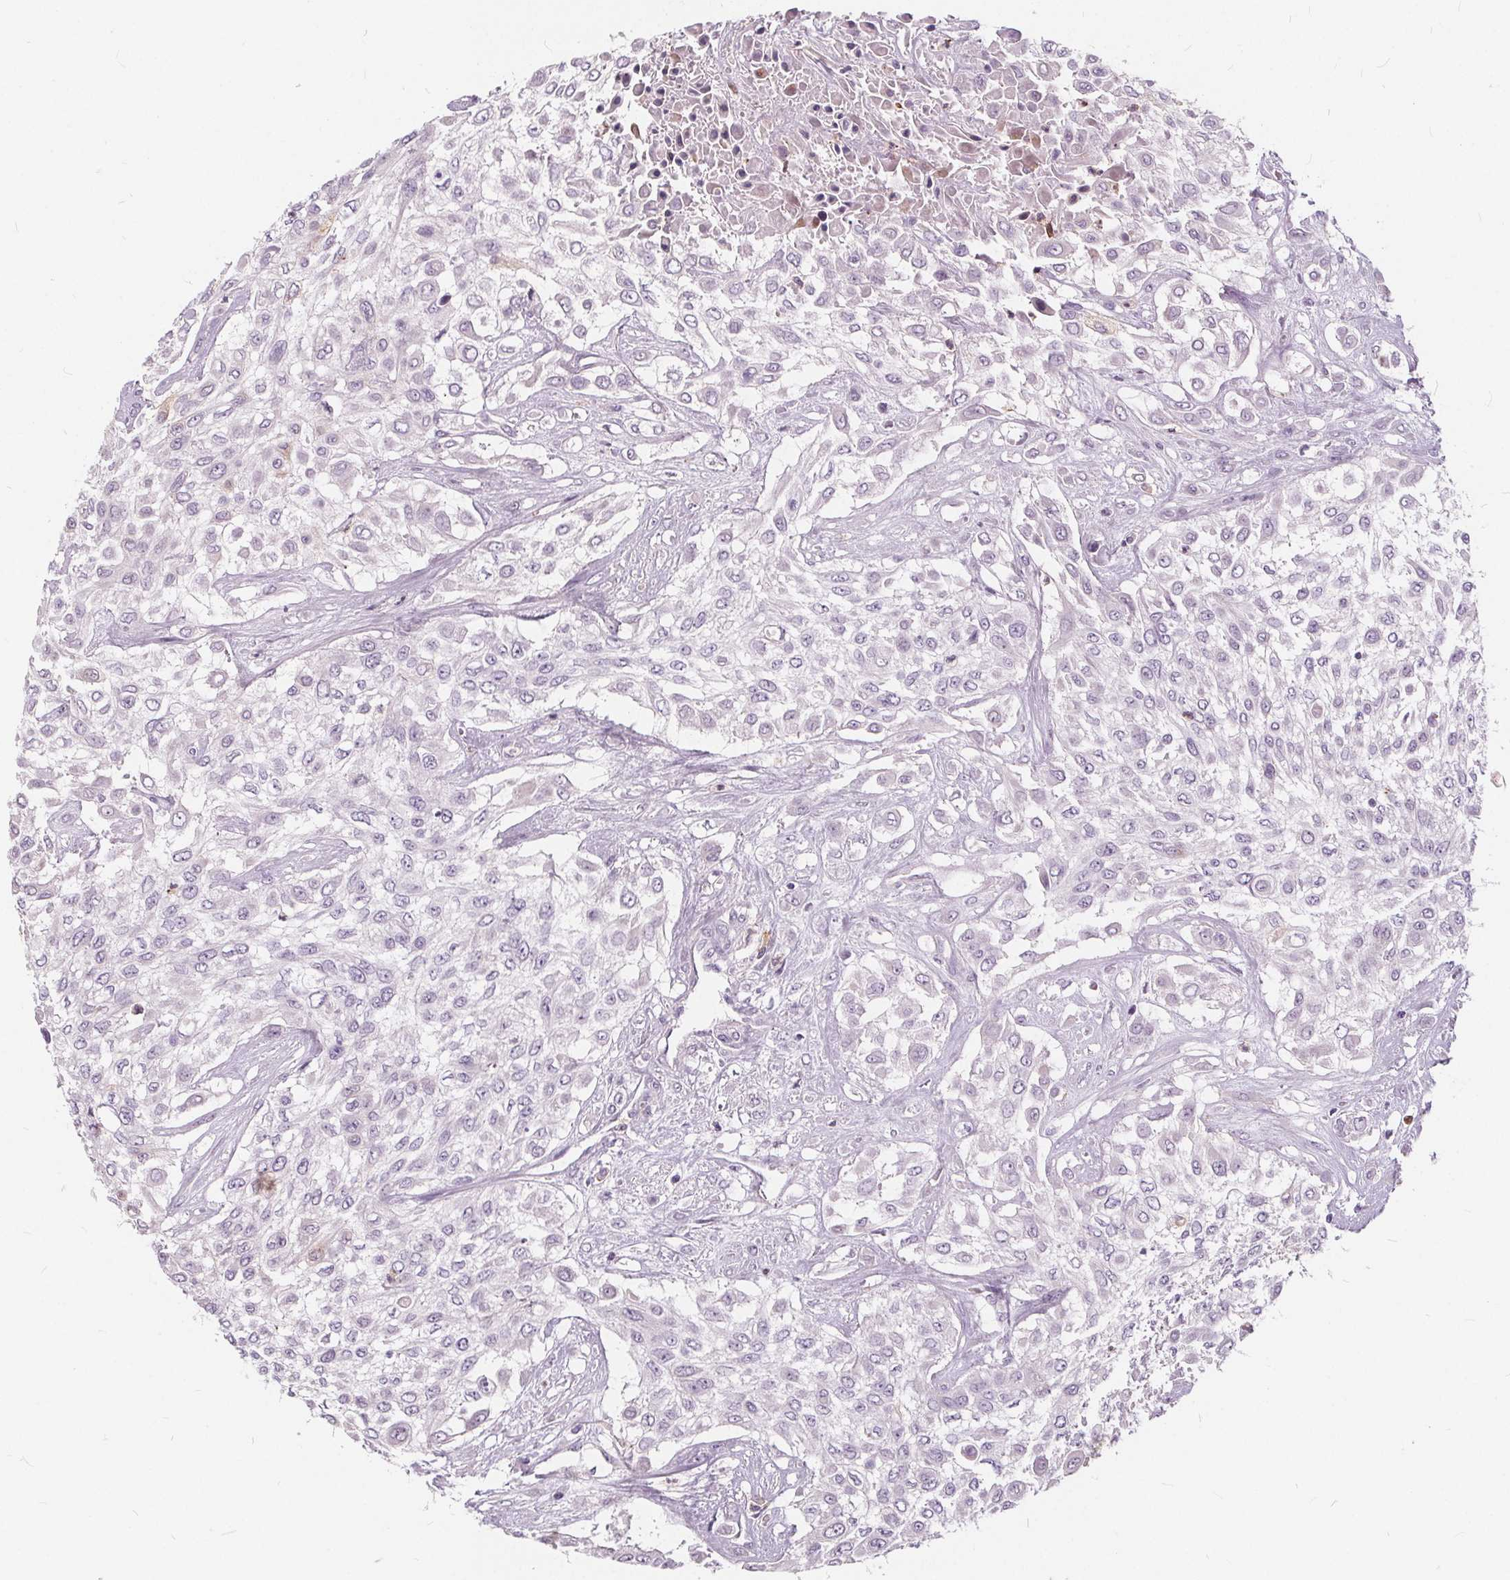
{"staining": {"intensity": "negative", "quantity": "none", "location": "none"}, "tissue": "urothelial cancer", "cell_type": "Tumor cells", "image_type": "cancer", "snomed": [{"axis": "morphology", "description": "Urothelial carcinoma, High grade"}, {"axis": "topography", "description": "Urinary bladder"}], "caption": "This is an immunohistochemistry (IHC) histopathology image of human urothelial carcinoma (high-grade). There is no expression in tumor cells.", "gene": "HAAO", "patient": {"sex": "male", "age": 57}}